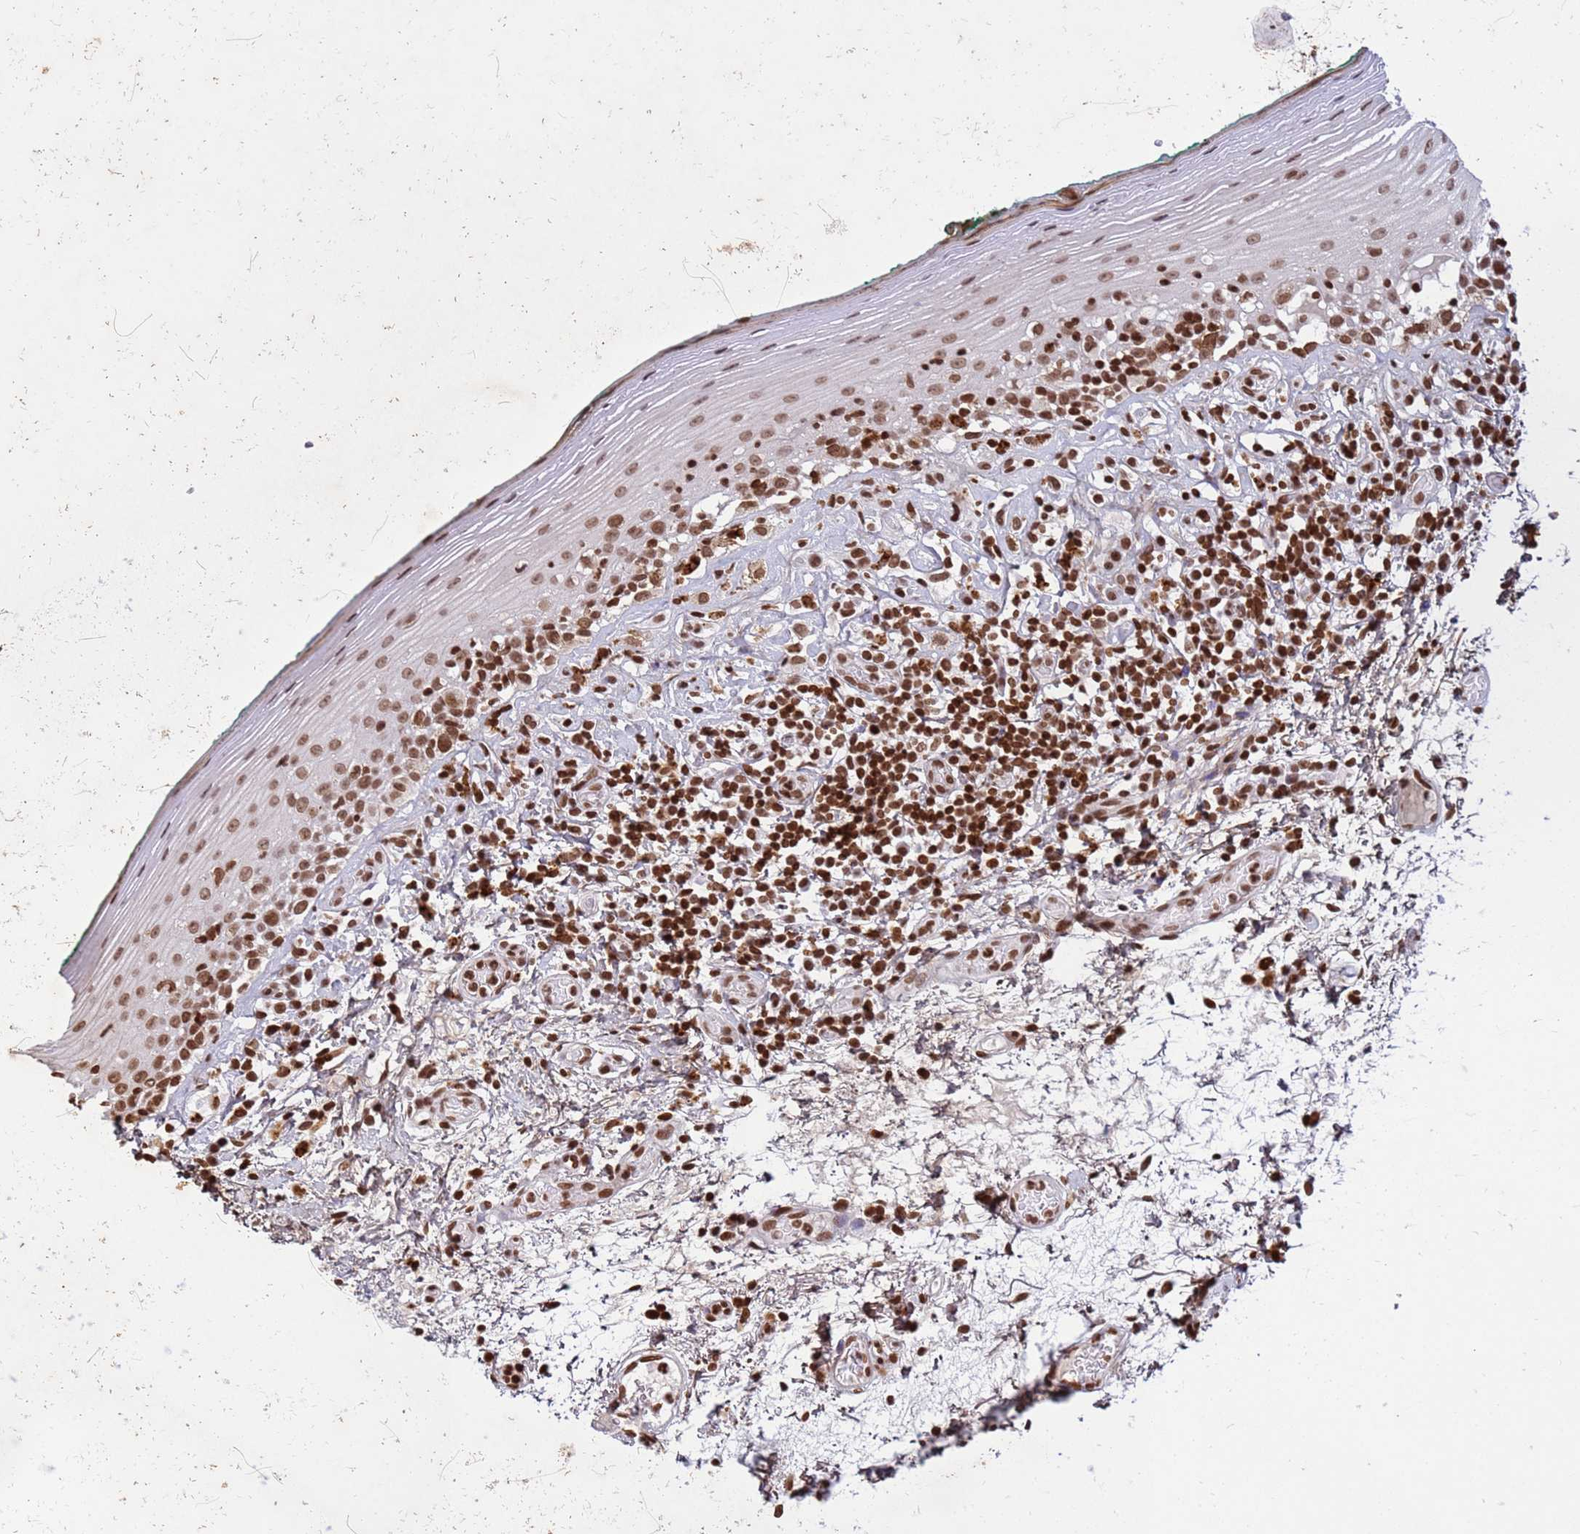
{"staining": {"intensity": "moderate", "quantity": ">75%", "location": "nuclear"}, "tissue": "oral mucosa", "cell_type": "Squamous epithelial cells", "image_type": "normal", "snomed": [{"axis": "morphology", "description": "Normal tissue, NOS"}, {"axis": "topography", "description": "Oral tissue"}], "caption": "Immunohistochemical staining of unremarkable oral mucosa reveals medium levels of moderate nuclear expression in about >75% of squamous epithelial cells.", "gene": "H3", "patient": {"sex": "female", "age": 83}}